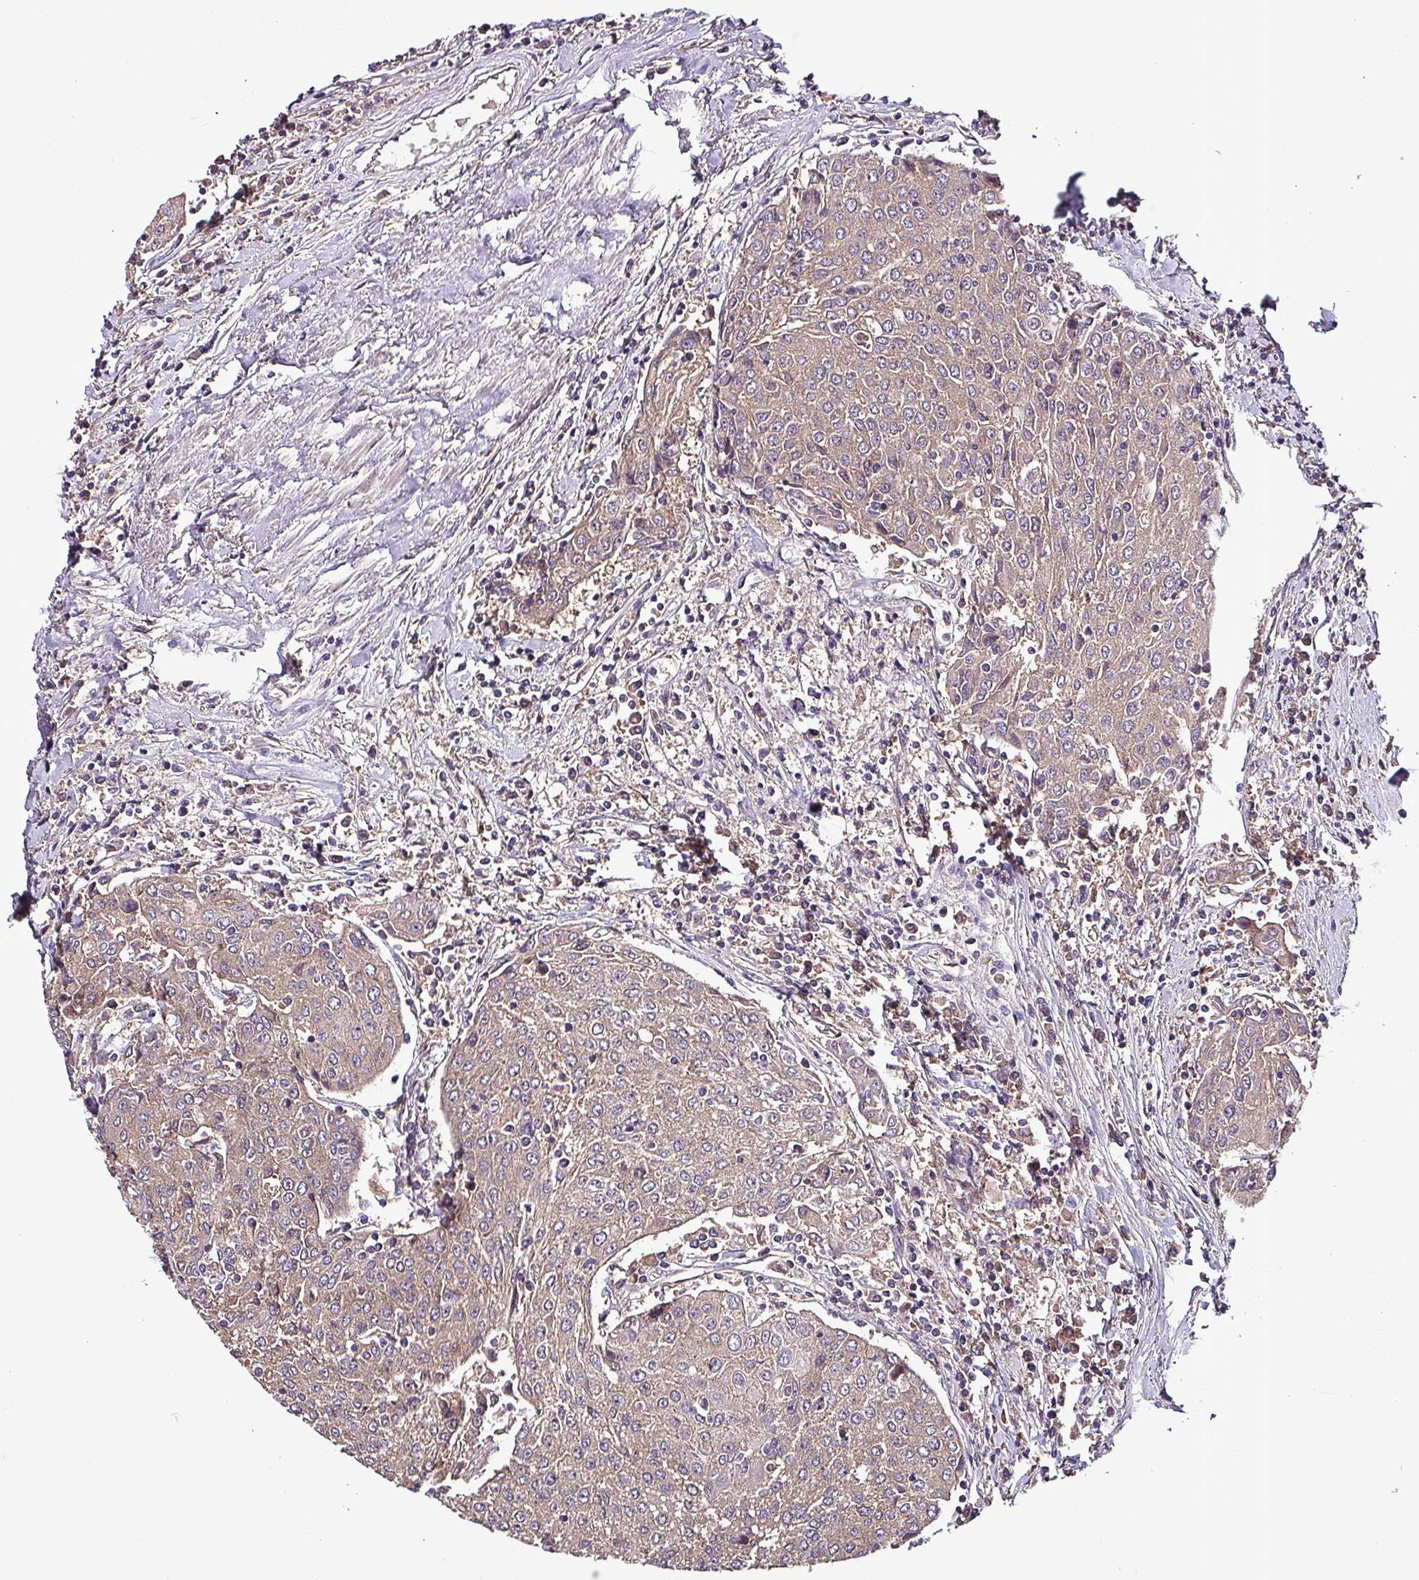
{"staining": {"intensity": "weak", "quantity": "25%-75%", "location": "cytoplasmic/membranous"}, "tissue": "urothelial cancer", "cell_type": "Tumor cells", "image_type": "cancer", "snomed": [{"axis": "morphology", "description": "Urothelial carcinoma, High grade"}, {"axis": "topography", "description": "Urinary bladder"}], "caption": "Protein staining of urothelial cancer tissue demonstrates weak cytoplasmic/membranous staining in approximately 25%-75% of tumor cells.", "gene": "PAFAH1B2", "patient": {"sex": "female", "age": 85}}